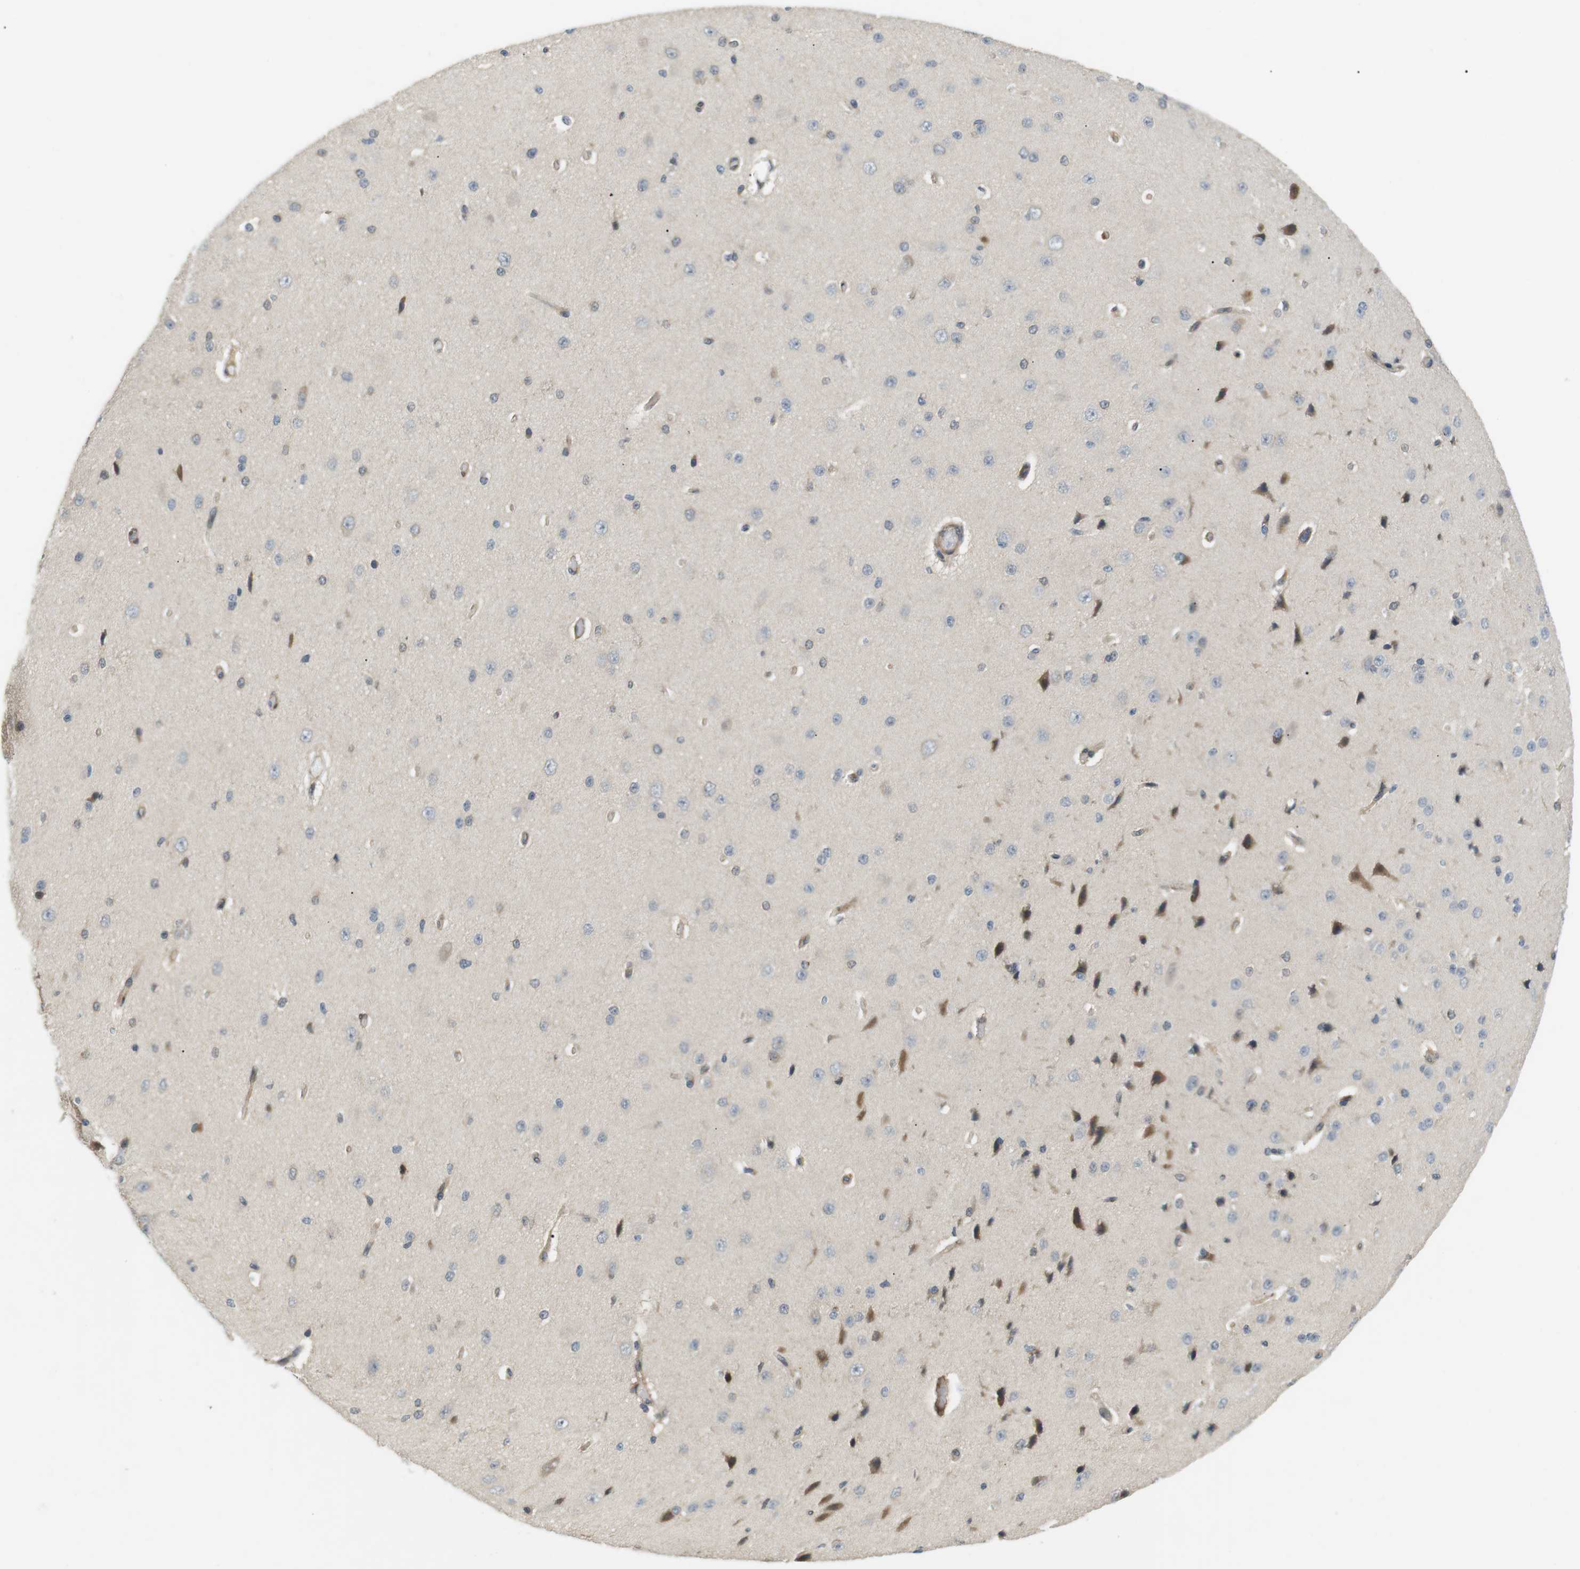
{"staining": {"intensity": "weak", "quantity": "25%-75%", "location": "cytoplasmic/membranous"}, "tissue": "cerebral cortex", "cell_type": "Endothelial cells", "image_type": "normal", "snomed": [{"axis": "morphology", "description": "Normal tissue, NOS"}, {"axis": "morphology", "description": "Developmental malformation"}, {"axis": "topography", "description": "Cerebral cortex"}], "caption": "IHC of normal cerebral cortex reveals low levels of weak cytoplasmic/membranous staining in approximately 25%-75% of endothelial cells. (DAB (3,3'-diaminobenzidine) = brown stain, brightfield microscopy at high magnification).", "gene": "P2RY1", "patient": {"sex": "female", "age": 30}}